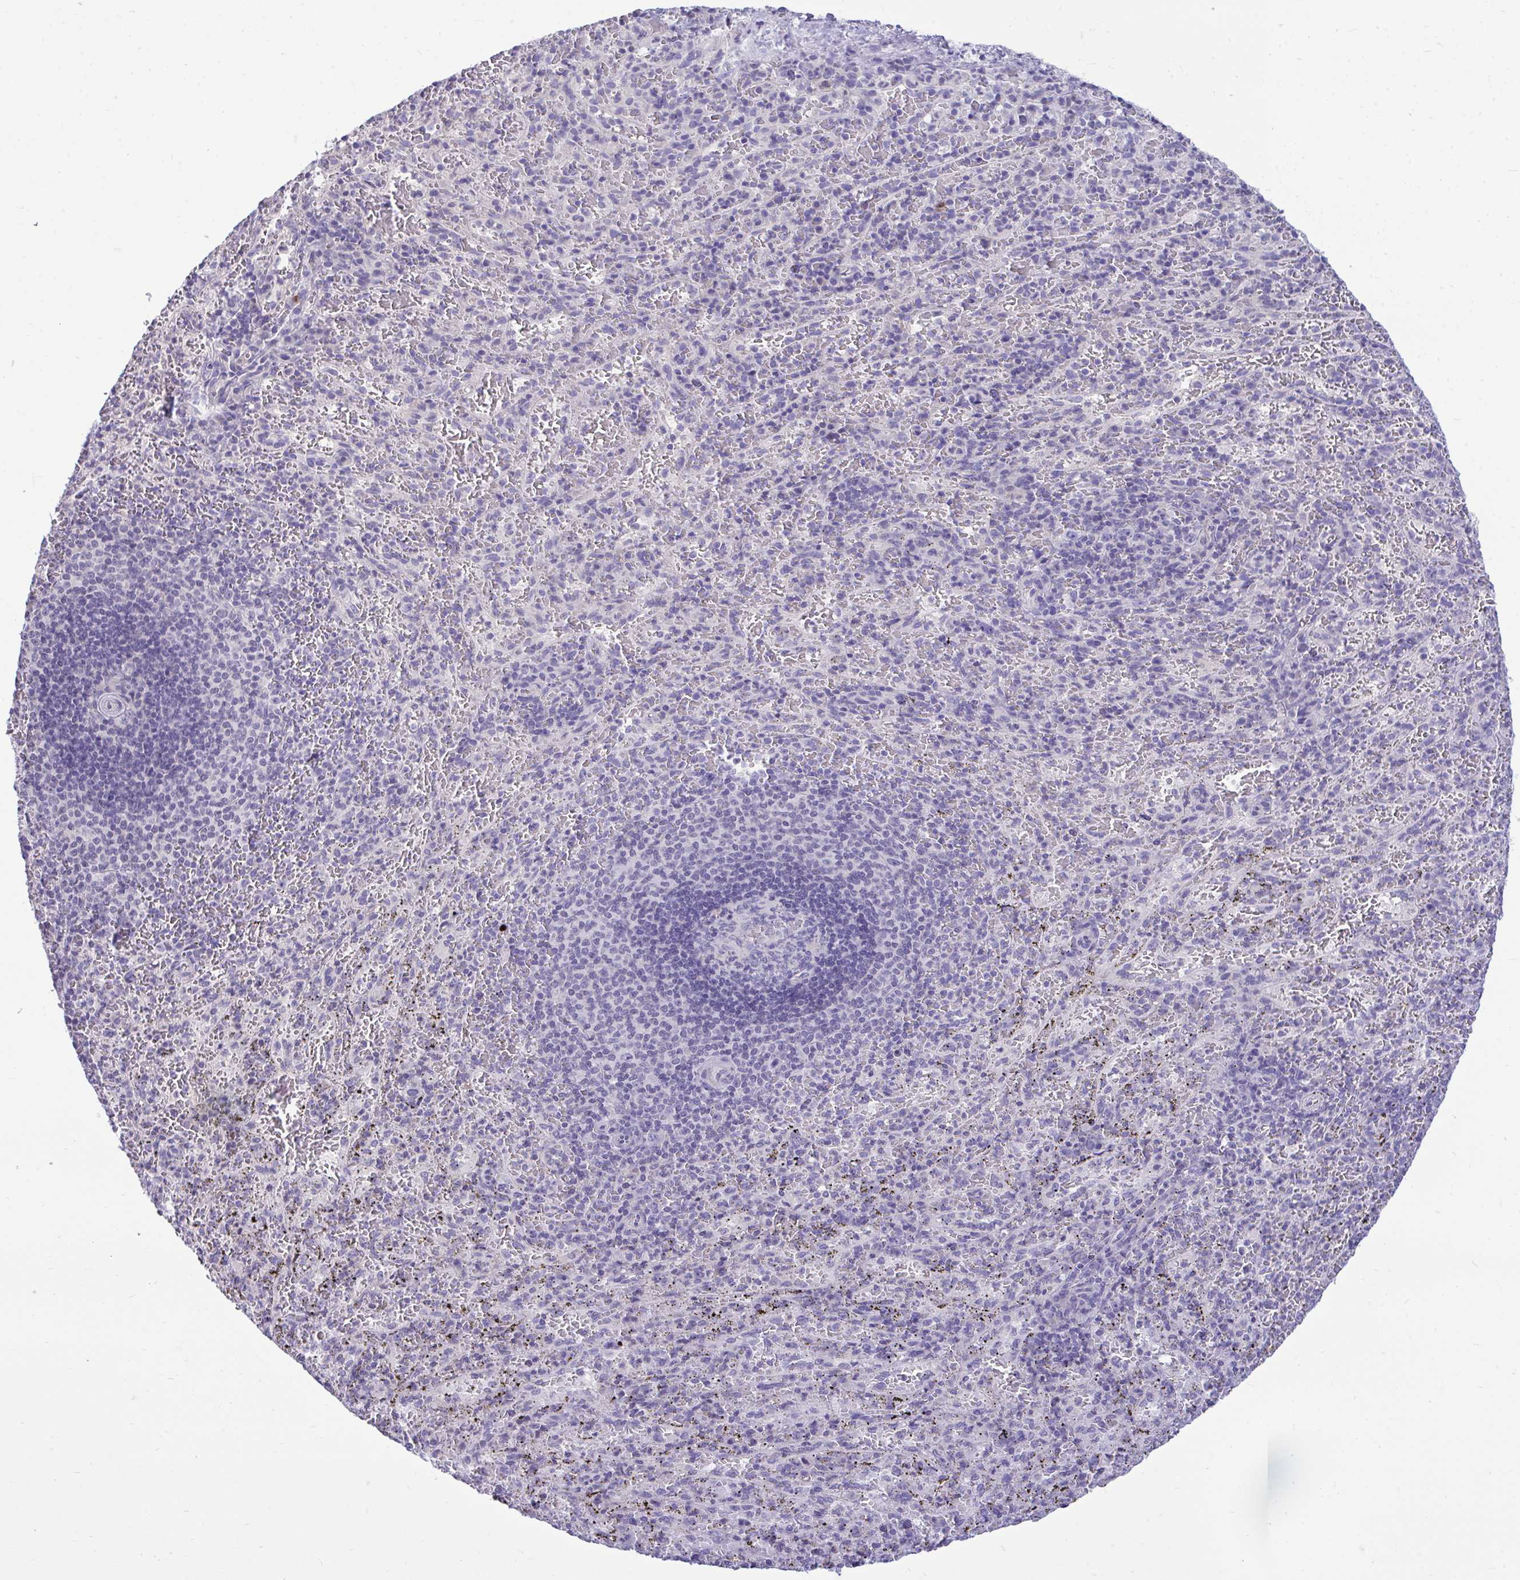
{"staining": {"intensity": "negative", "quantity": "none", "location": "none"}, "tissue": "spleen", "cell_type": "Cells in red pulp", "image_type": "normal", "snomed": [{"axis": "morphology", "description": "Normal tissue, NOS"}, {"axis": "topography", "description": "Spleen"}], "caption": "This is an IHC photomicrograph of normal human spleen. There is no positivity in cells in red pulp.", "gene": "PIGK", "patient": {"sex": "male", "age": 57}}